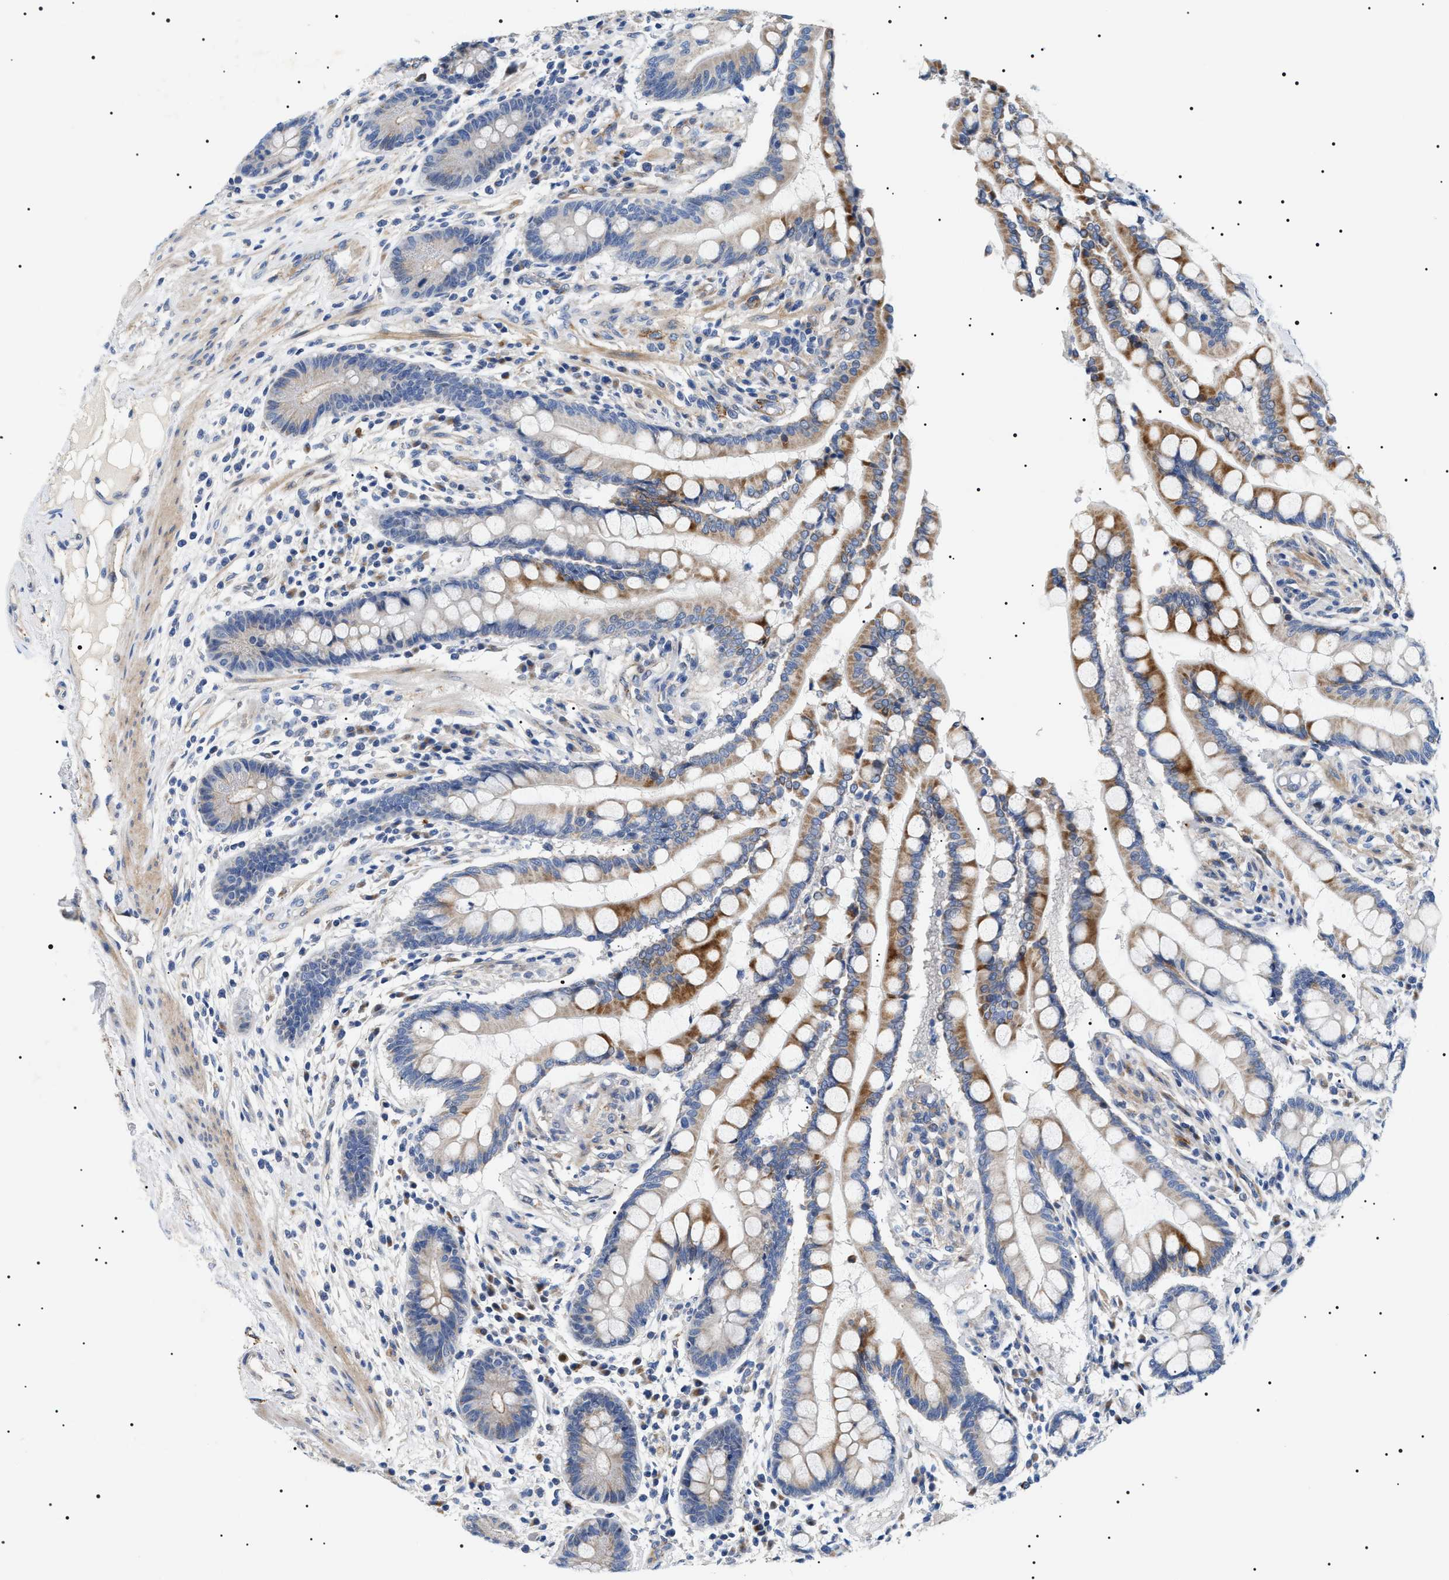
{"staining": {"intensity": "weak", "quantity": ">75%", "location": "cytoplasmic/membranous"}, "tissue": "colon", "cell_type": "Endothelial cells", "image_type": "normal", "snomed": [{"axis": "morphology", "description": "Normal tissue, NOS"}, {"axis": "topography", "description": "Colon"}], "caption": "Protein positivity by immunohistochemistry reveals weak cytoplasmic/membranous staining in approximately >75% of endothelial cells in benign colon.", "gene": "TMEM222", "patient": {"sex": "male", "age": 73}}